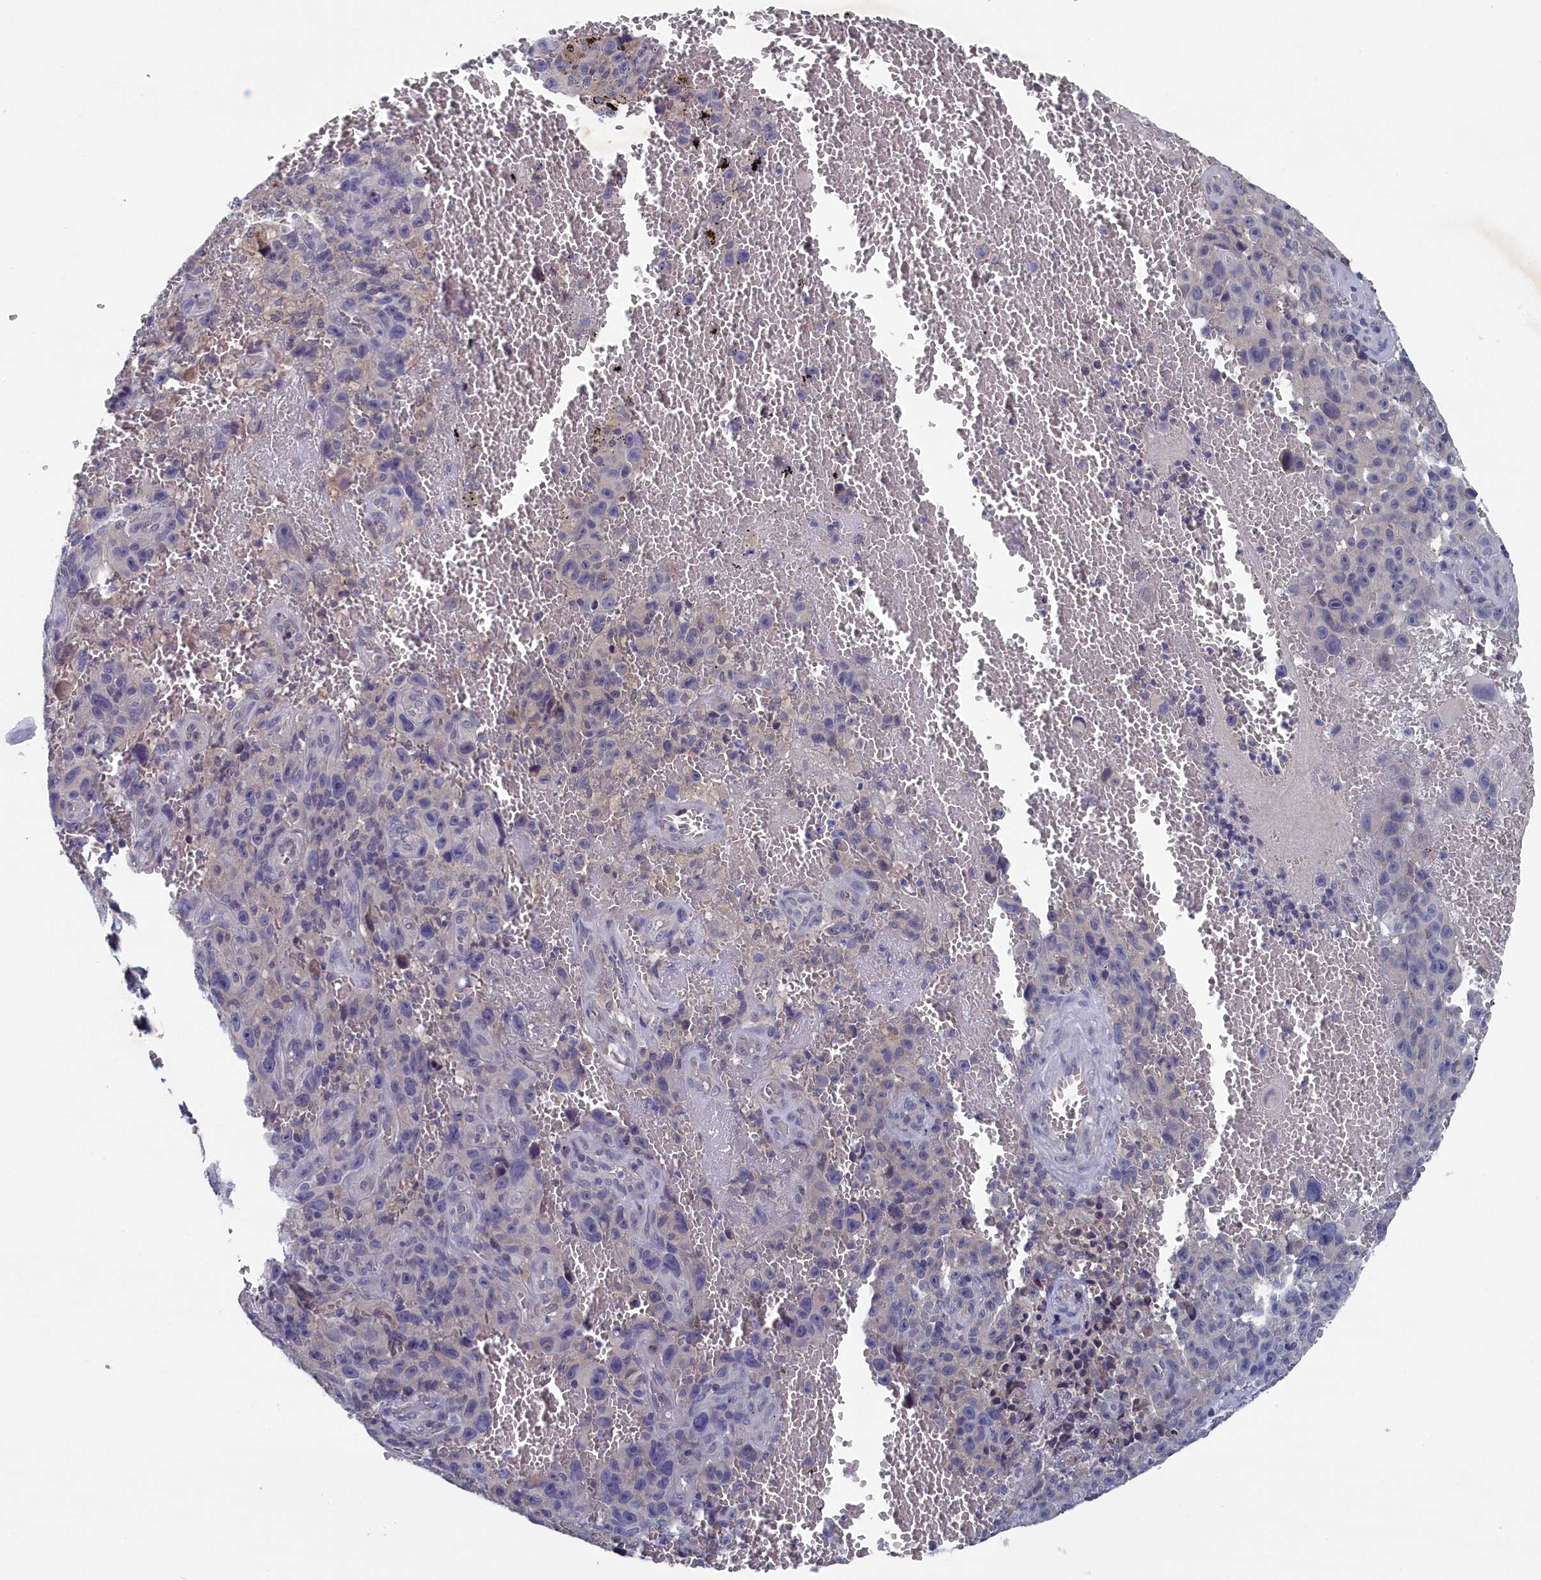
{"staining": {"intensity": "negative", "quantity": "none", "location": "none"}, "tissue": "melanoma", "cell_type": "Tumor cells", "image_type": "cancer", "snomed": [{"axis": "morphology", "description": "Malignant melanoma, NOS"}, {"axis": "topography", "description": "Skin"}], "caption": "DAB (3,3'-diaminobenzidine) immunohistochemical staining of human malignant melanoma reveals no significant expression in tumor cells.", "gene": "SPATA13", "patient": {"sex": "female", "age": 82}}